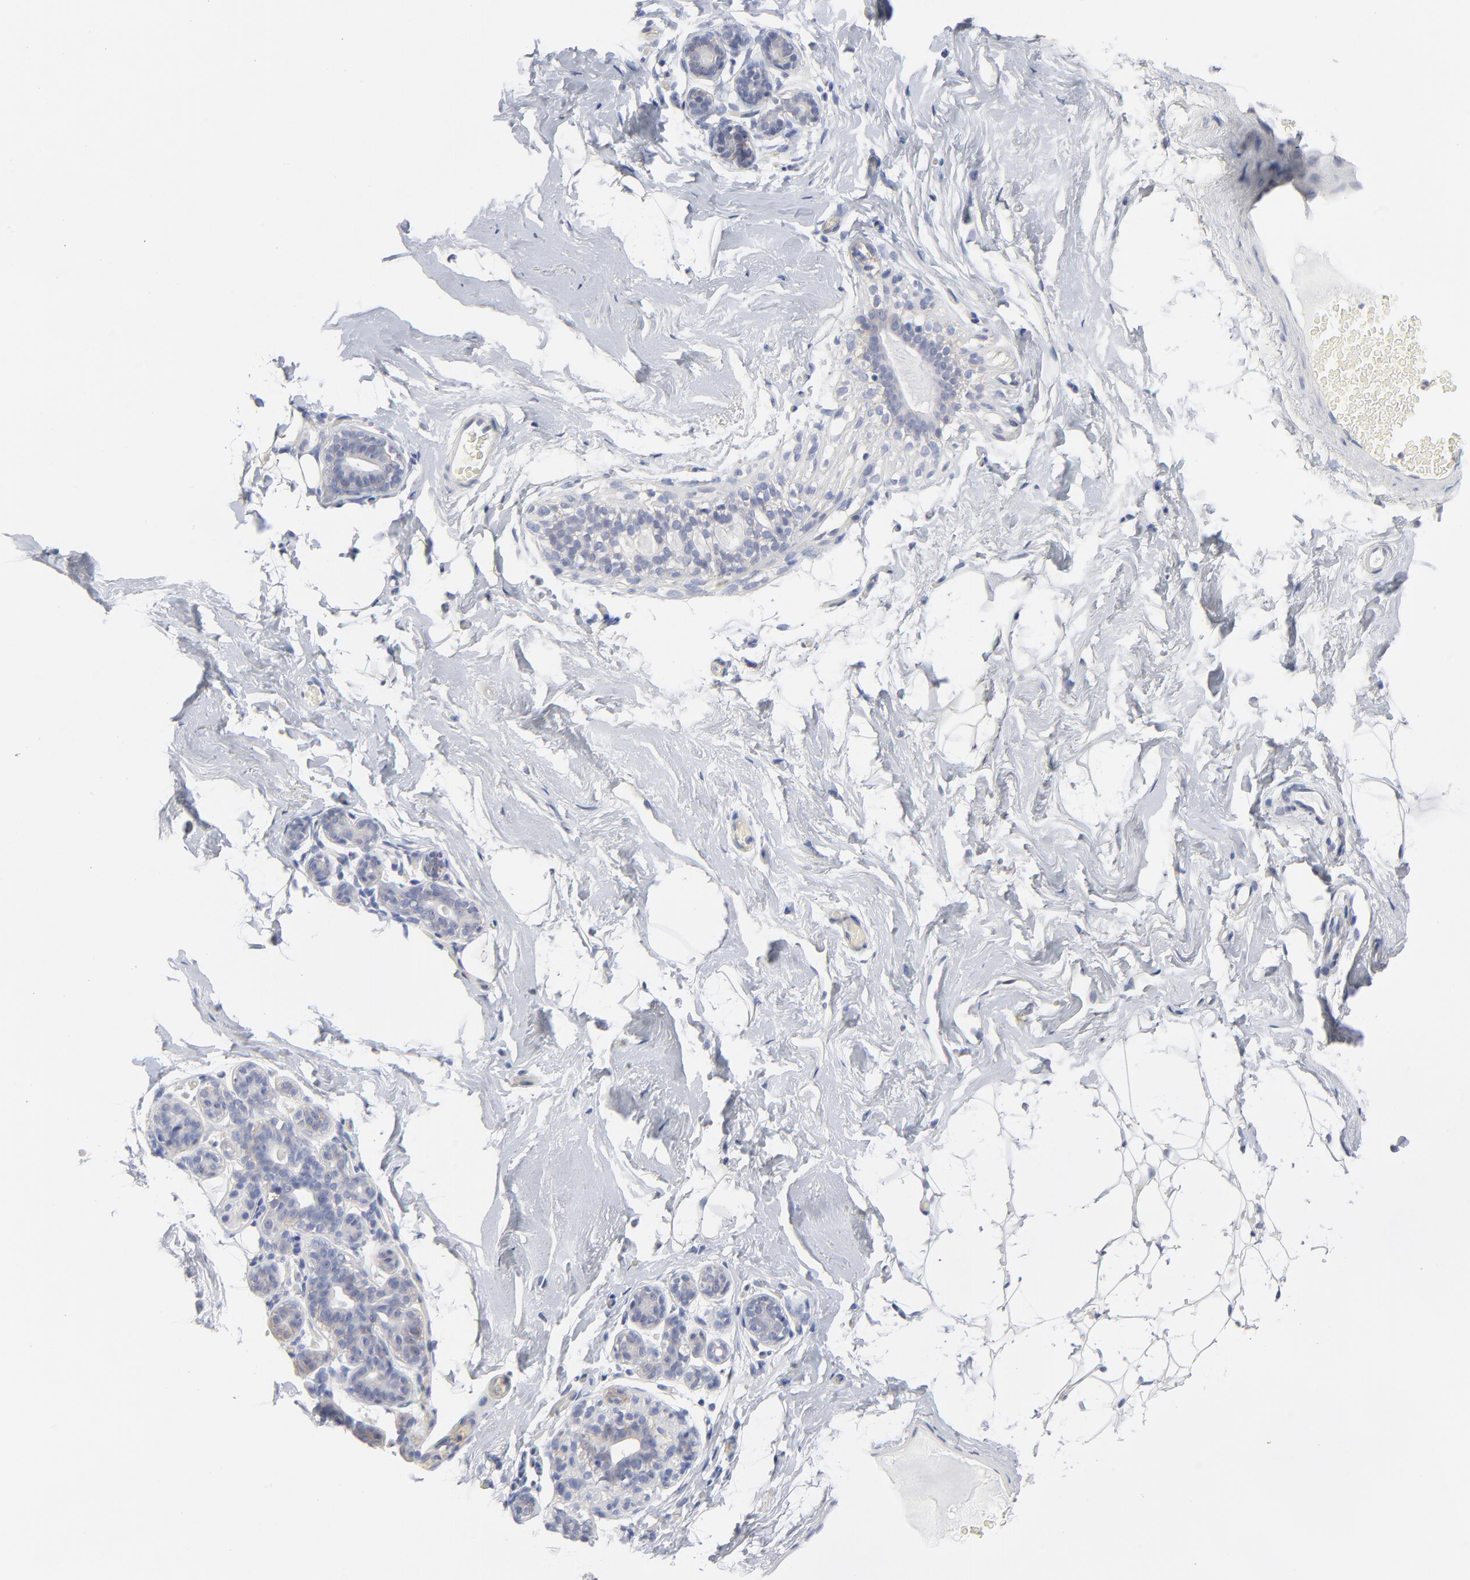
{"staining": {"intensity": "negative", "quantity": "none", "location": "none"}, "tissue": "breast", "cell_type": "Adipocytes", "image_type": "normal", "snomed": [{"axis": "morphology", "description": "Normal tissue, NOS"}, {"axis": "topography", "description": "Breast"}, {"axis": "topography", "description": "Soft tissue"}], "caption": "This is an immunohistochemistry (IHC) photomicrograph of benign human breast. There is no staining in adipocytes.", "gene": "SLC16A1", "patient": {"sex": "female", "age": 75}}